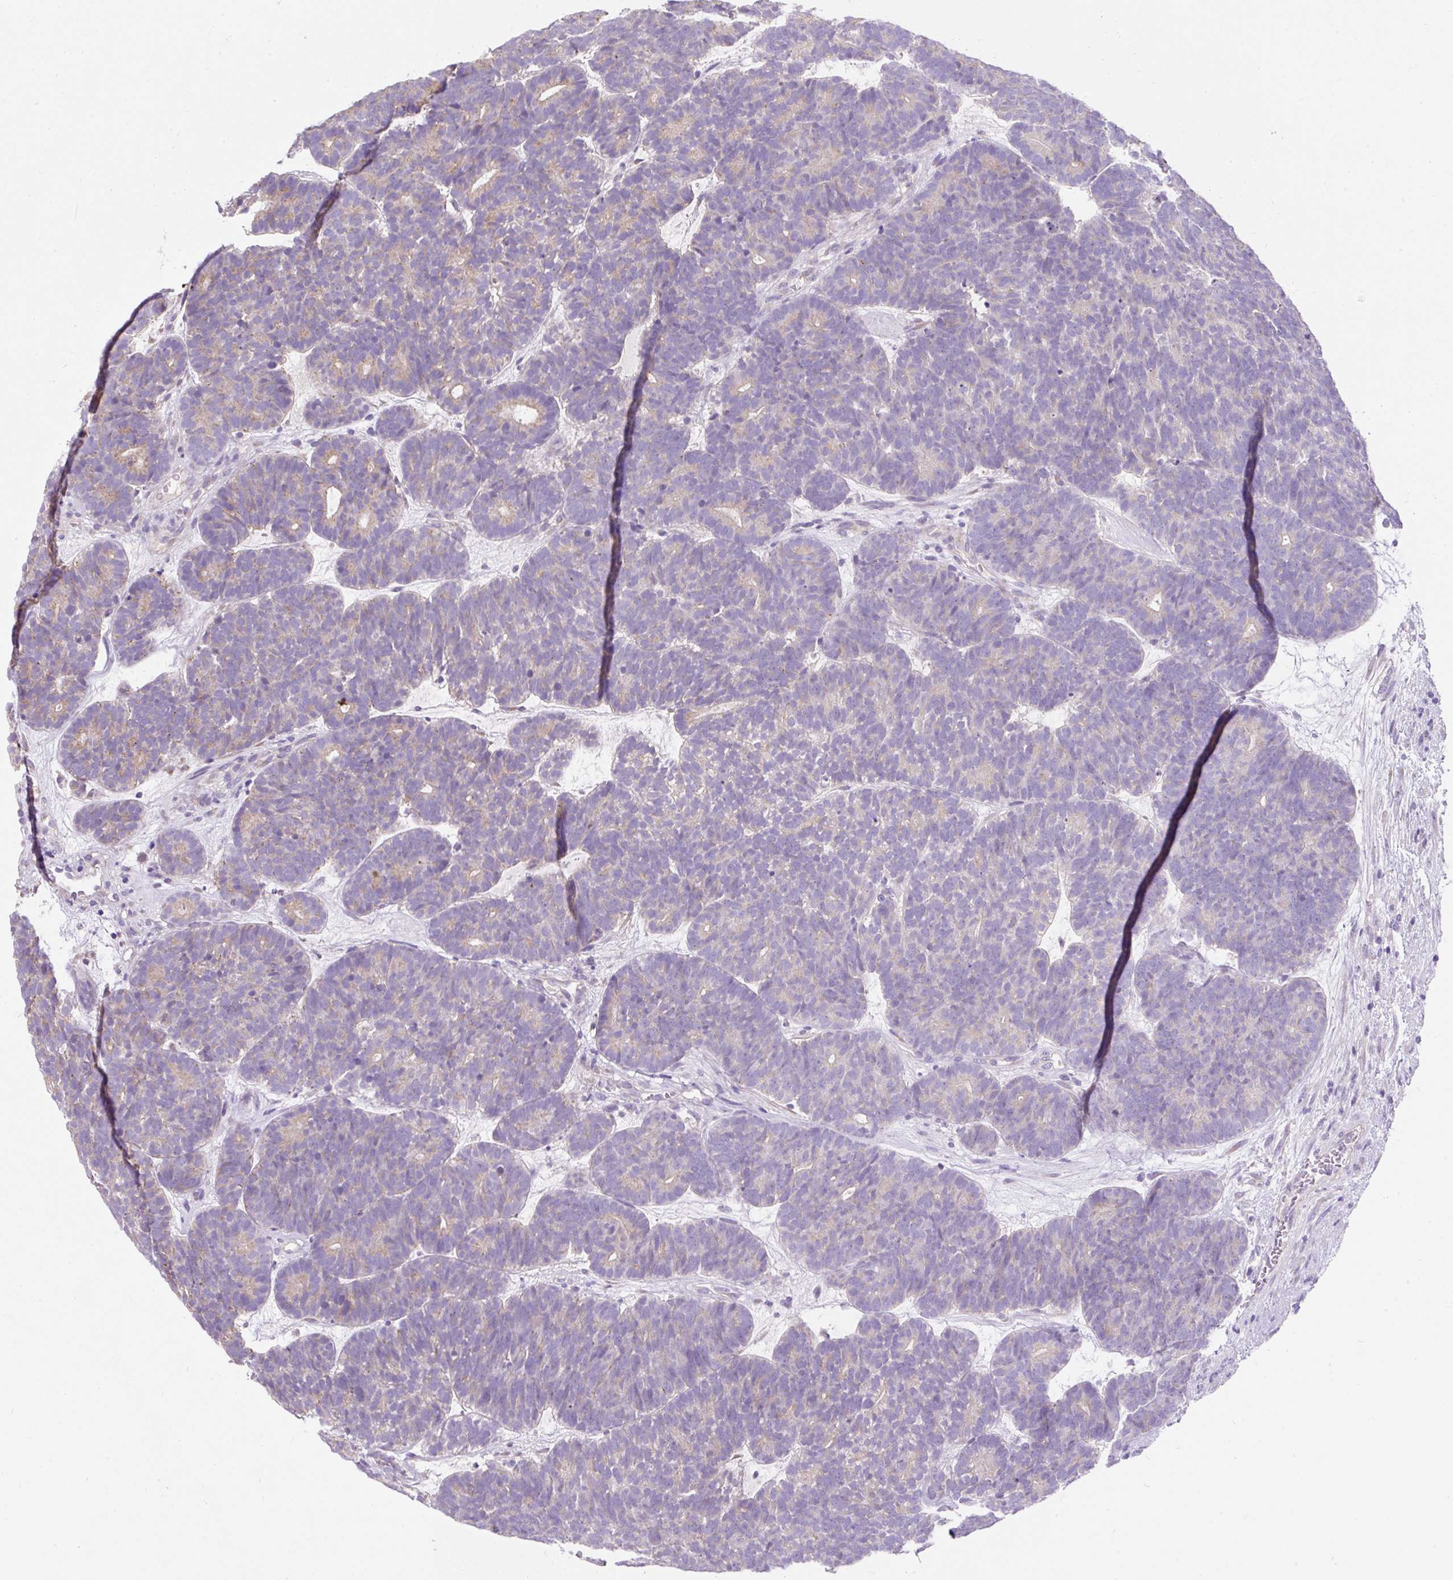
{"staining": {"intensity": "weak", "quantity": "<25%", "location": "cytoplasmic/membranous"}, "tissue": "head and neck cancer", "cell_type": "Tumor cells", "image_type": "cancer", "snomed": [{"axis": "morphology", "description": "Adenocarcinoma, NOS"}, {"axis": "topography", "description": "Head-Neck"}], "caption": "Immunohistochemistry (IHC) of head and neck cancer (adenocarcinoma) displays no positivity in tumor cells. (DAB (3,3'-diaminobenzidine) IHC, high magnification).", "gene": "SUSD5", "patient": {"sex": "female", "age": 81}}